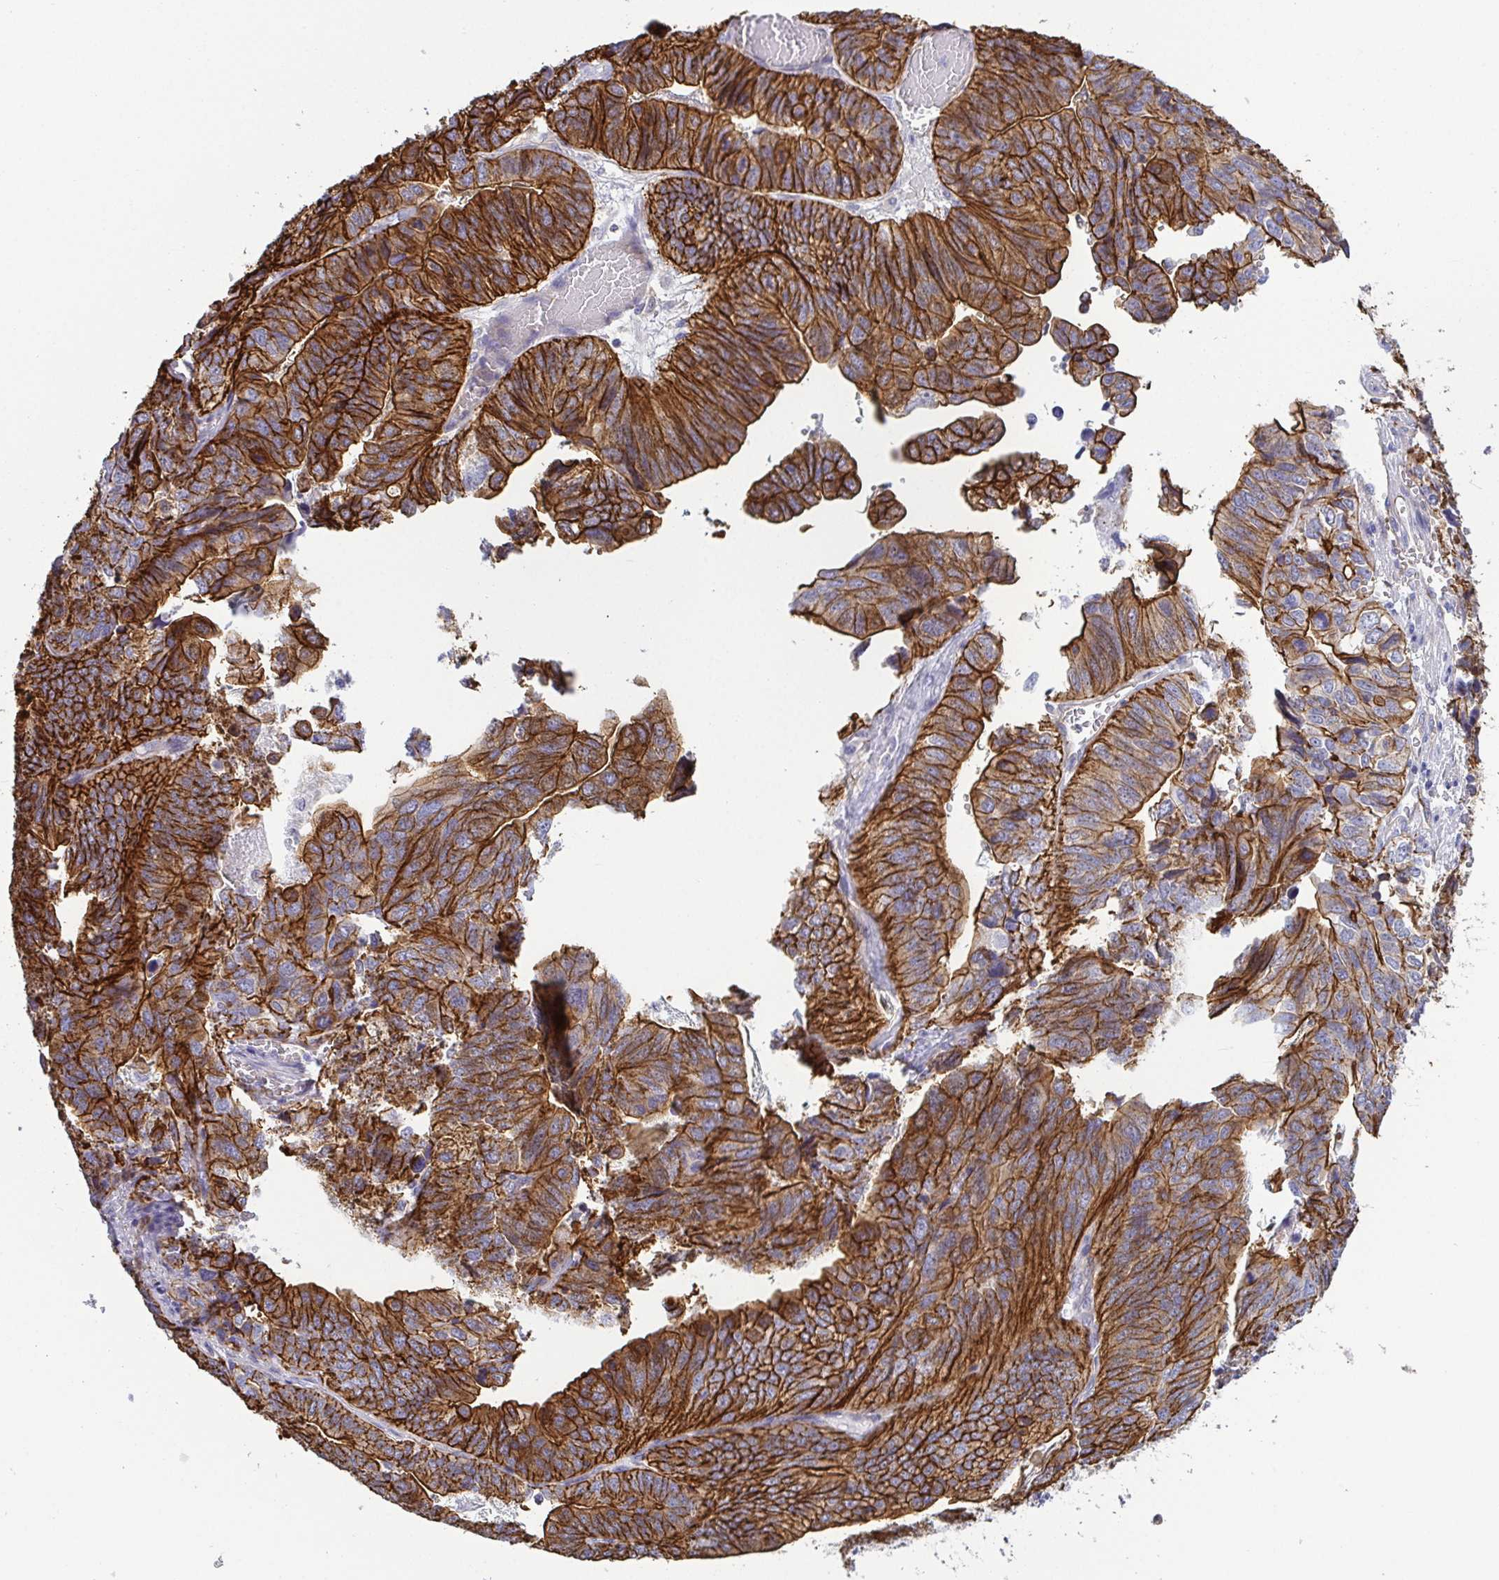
{"staining": {"intensity": "strong", "quantity": ">75%", "location": "cytoplasmic/membranous"}, "tissue": "stomach cancer", "cell_type": "Tumor cells", "image_type": "cancer", "snomed": [{"axis": "morphology", "description": "Adenocarcinoma, NOS"}, {"axis": "topography", "description": "Stomach, upper"}], "caption": "Human adenocarcinoma (stomach) stained with a protein marker shows strong staining in tumor cells.", "gene": "LIMA1", "patient": {"sex": "female", "age": 67}}